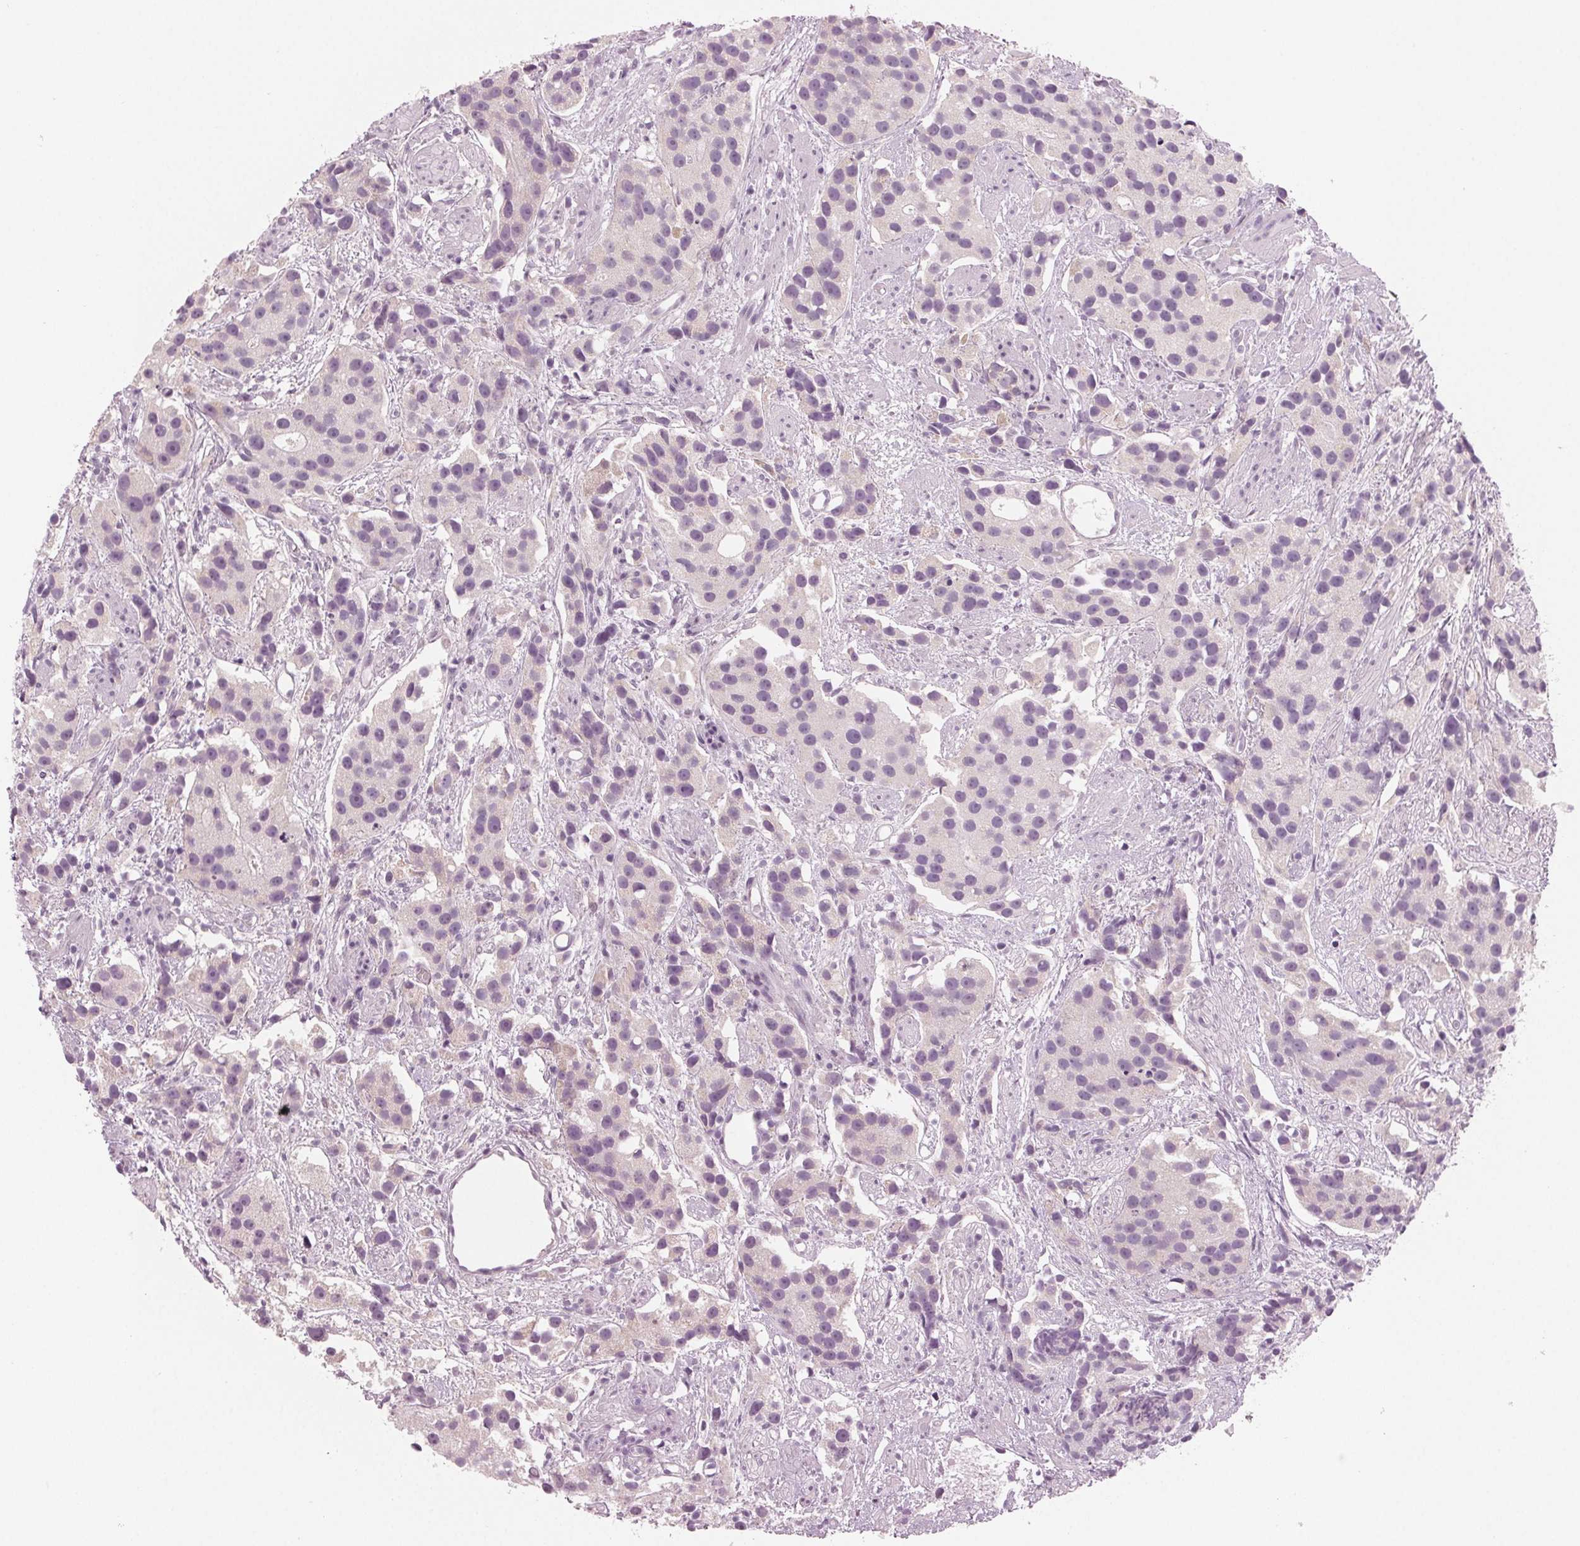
{"staining": {"intensity": "negative", "quantity": "none", "location": "none"}, "tissue": "prostate cancer", "cell_type": "Tumor cells", "image_type": "cancer", "snomed": [{"axis": "morphology", "description": "Adenocarcinoma, High grade"}, {"axis": "topography", "description": "Prostate"}], "caption": "This photomicrograph is of prostate cancer (adenocarcinoma (high-grade)) stained with immunohistochemistry (IHC) to label a protein in brown with the nuclei are counter-stained blue. There is no expression in tumor cells. (DAB (3,3'-diaminobenzidine) IHC visualized using brightfield microscopy, high magnification).", "gene": "PRAP1", "patient": {"sex": "male", "age": 68}}